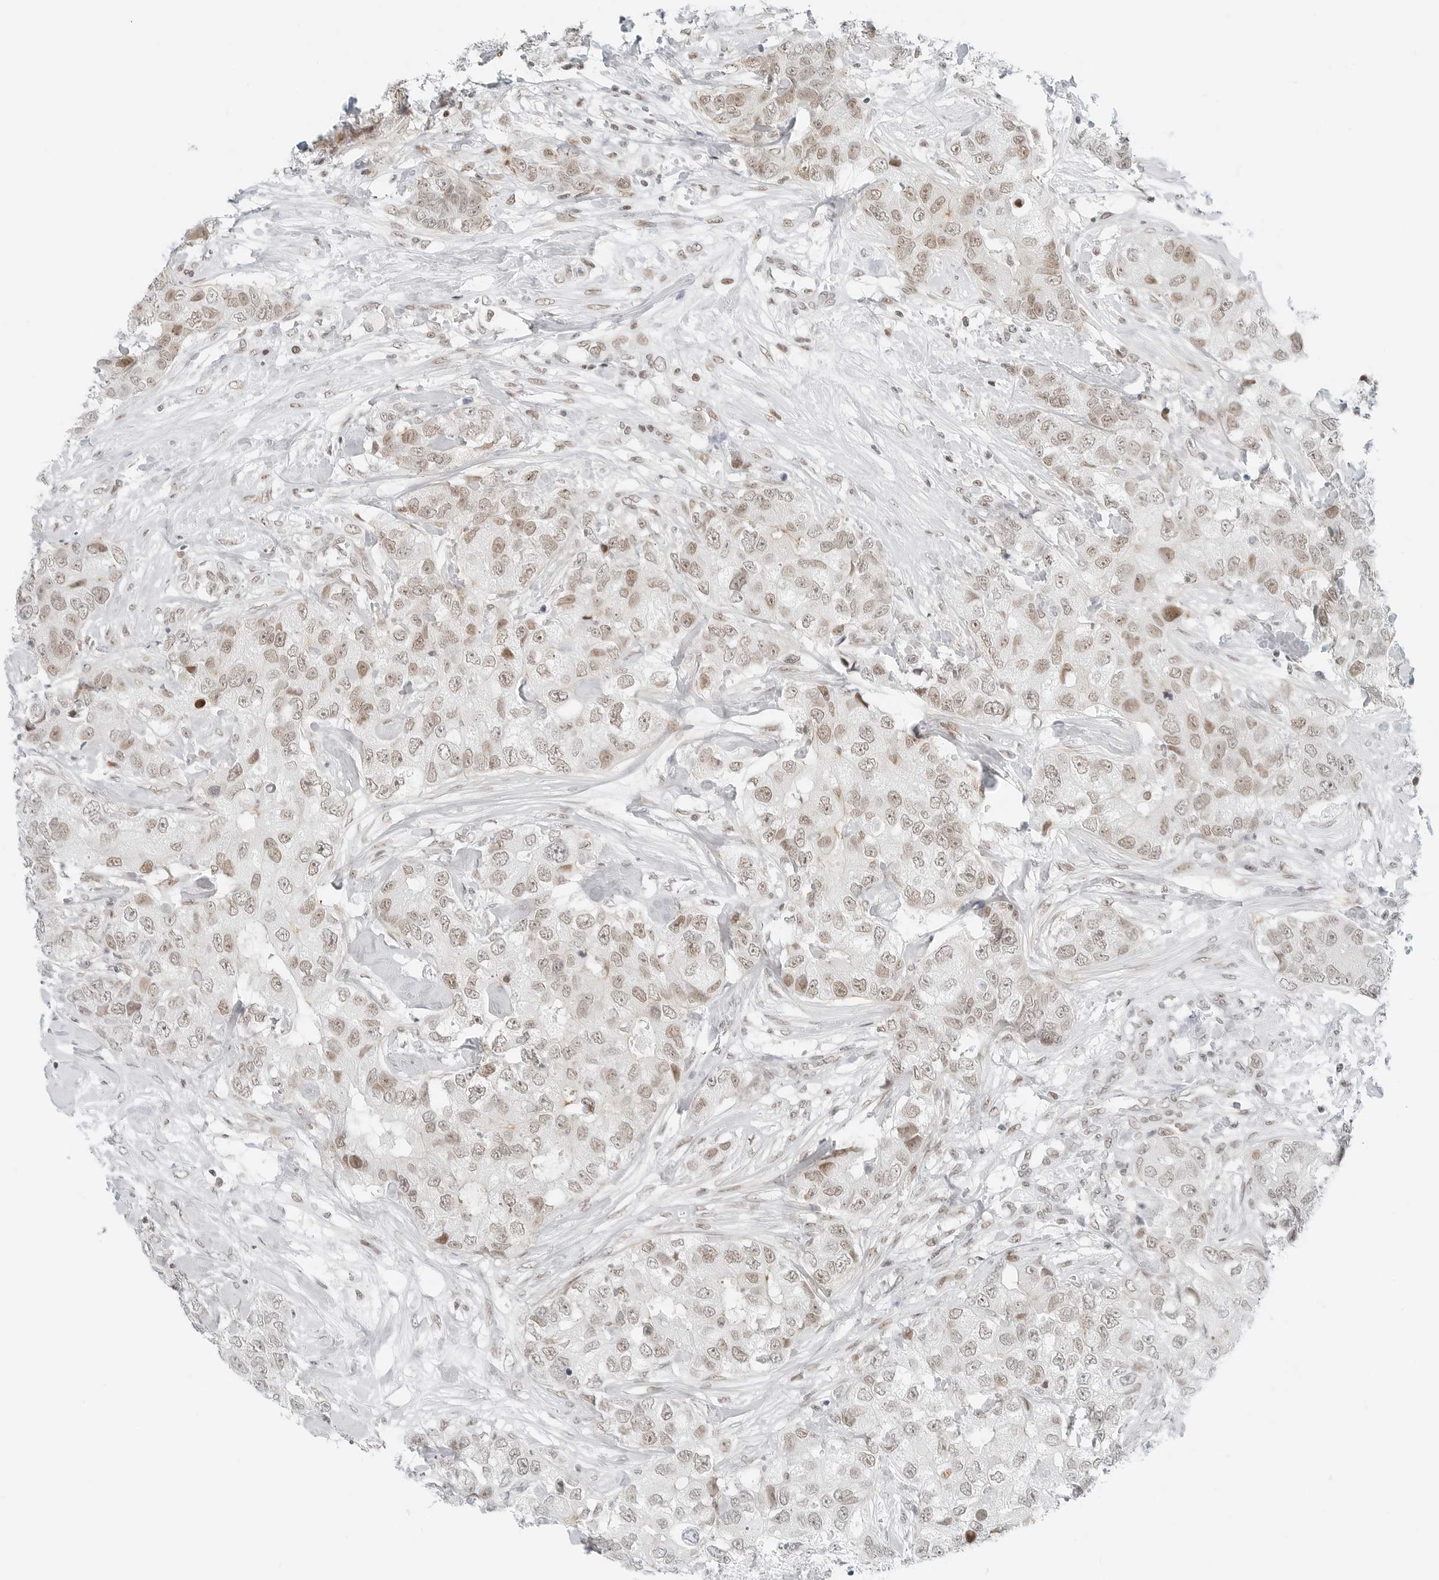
{"staining": {"intensity": "moderate", "quantity": ">75%", "location": "nuclear"}, "tissue": "breast cancer", "cell_type": "Tumor cells", "image_type": "cancer", "snomed": [{"axis": "morphology", "description": "Duct carcinoma"}, {"axis": "topography", "description": "Breast"}], "caption": "Intraductal carcinoma (breast) tissue displays moderate nuclear expression in approximately >75% of tumor cells The protein of interest is shown in brown color, while the nuclei are stained blue.", "gene": "CRTC2", "patient": {"sex": "female", "age": 62}}